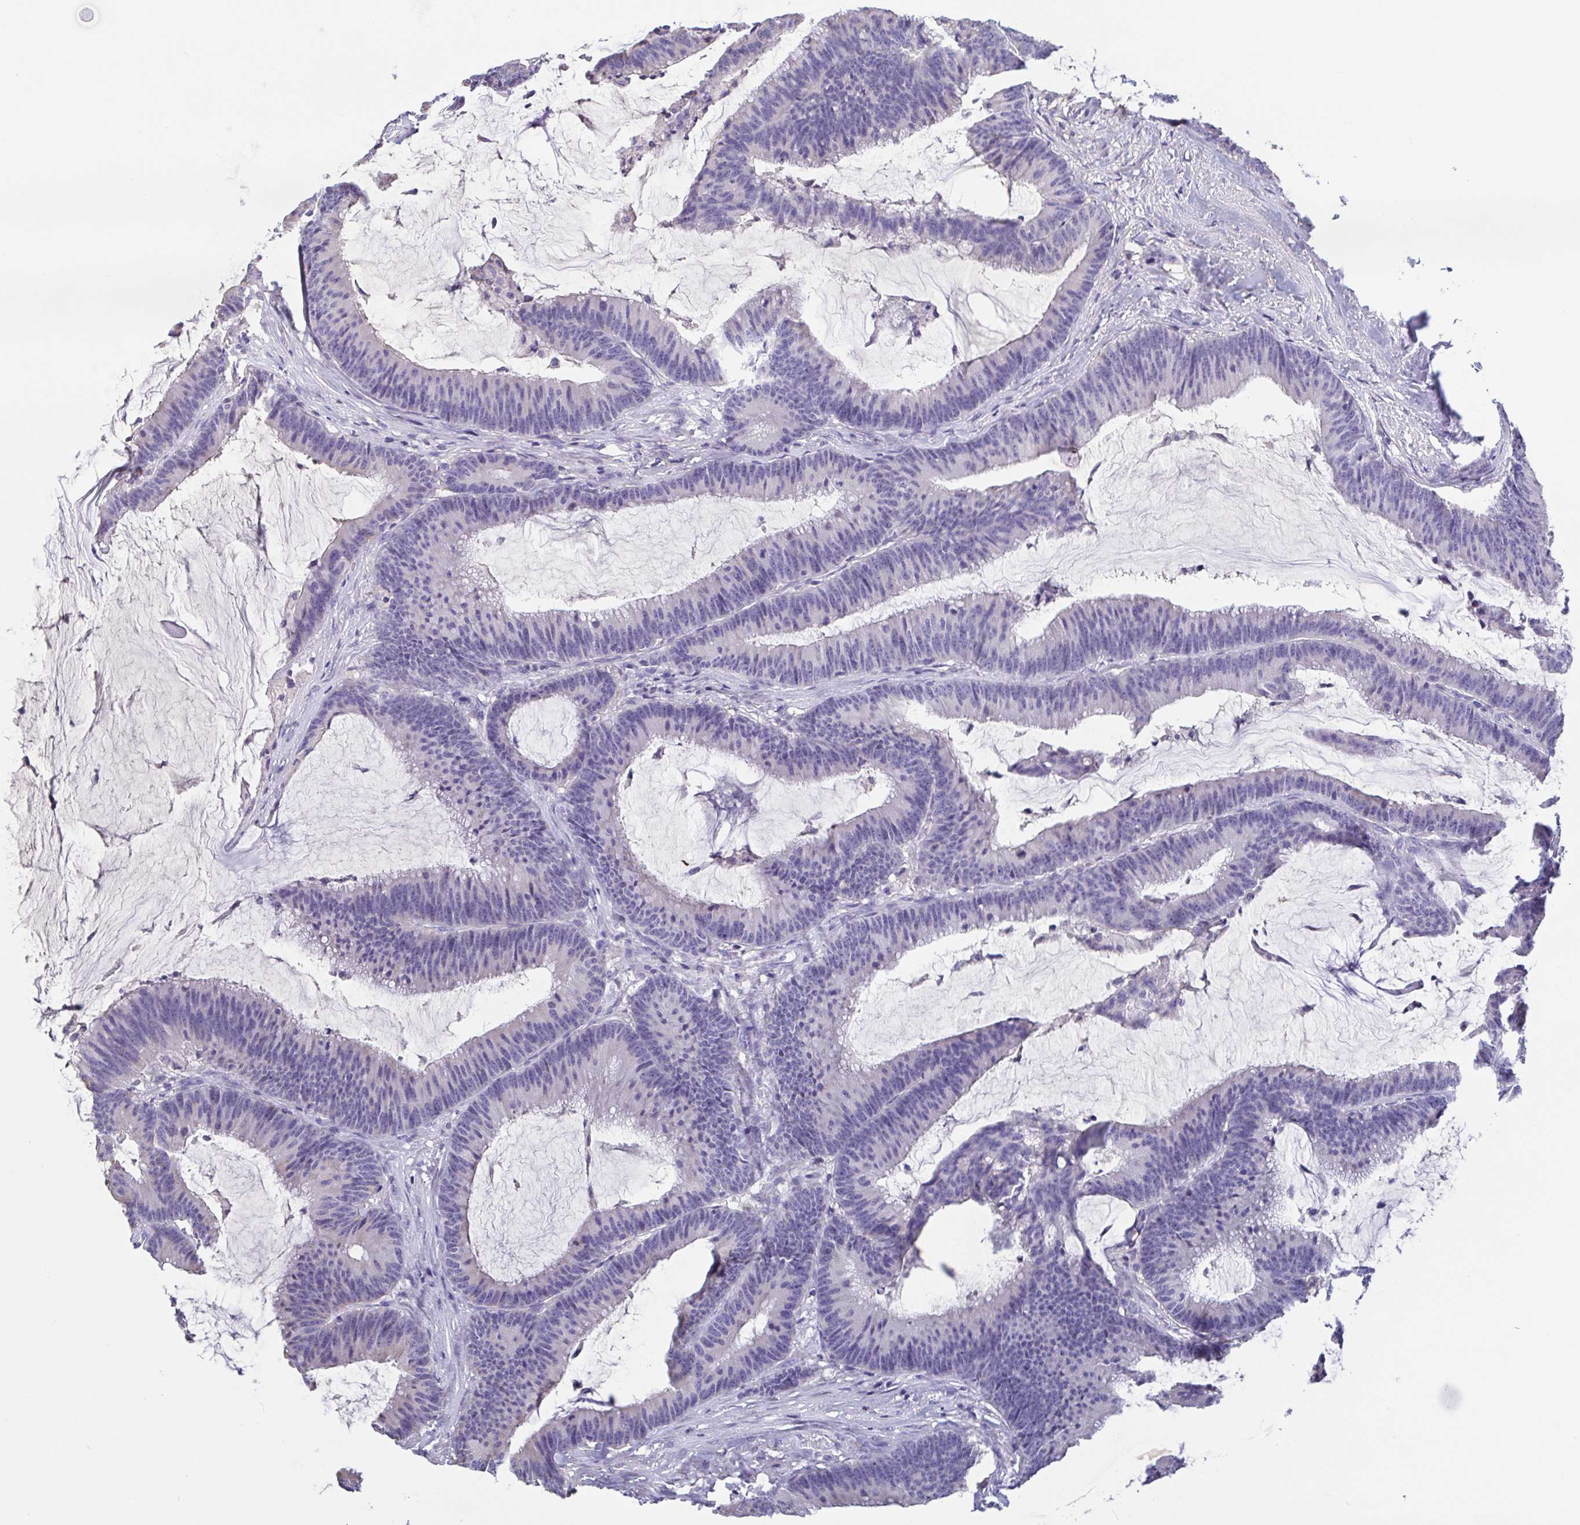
{"staining": {"intensity": "negative", "quantity": "none", "location": "none"}, "tissue": "colorectal cancer", "cell_type": "Tumor cells", "image_type": "cancer", "snomed": [{"axis": "morphology", "description": "Adenocarcinoma, NOS"}, {"axis": "topography", "description": "Colon"}], "caption": "Immunohistochemistry (IHC) image of colorectal cancer stained for a protein (brown), which exhibits no staining in tumor cells. (Brightfield microscopy of DAB (3,3'-diaminobenzidine) immunohistochemistry (IHC) at high magnification).", "gene": "TREH", "patient": {"sex": "female", "age": 78}}